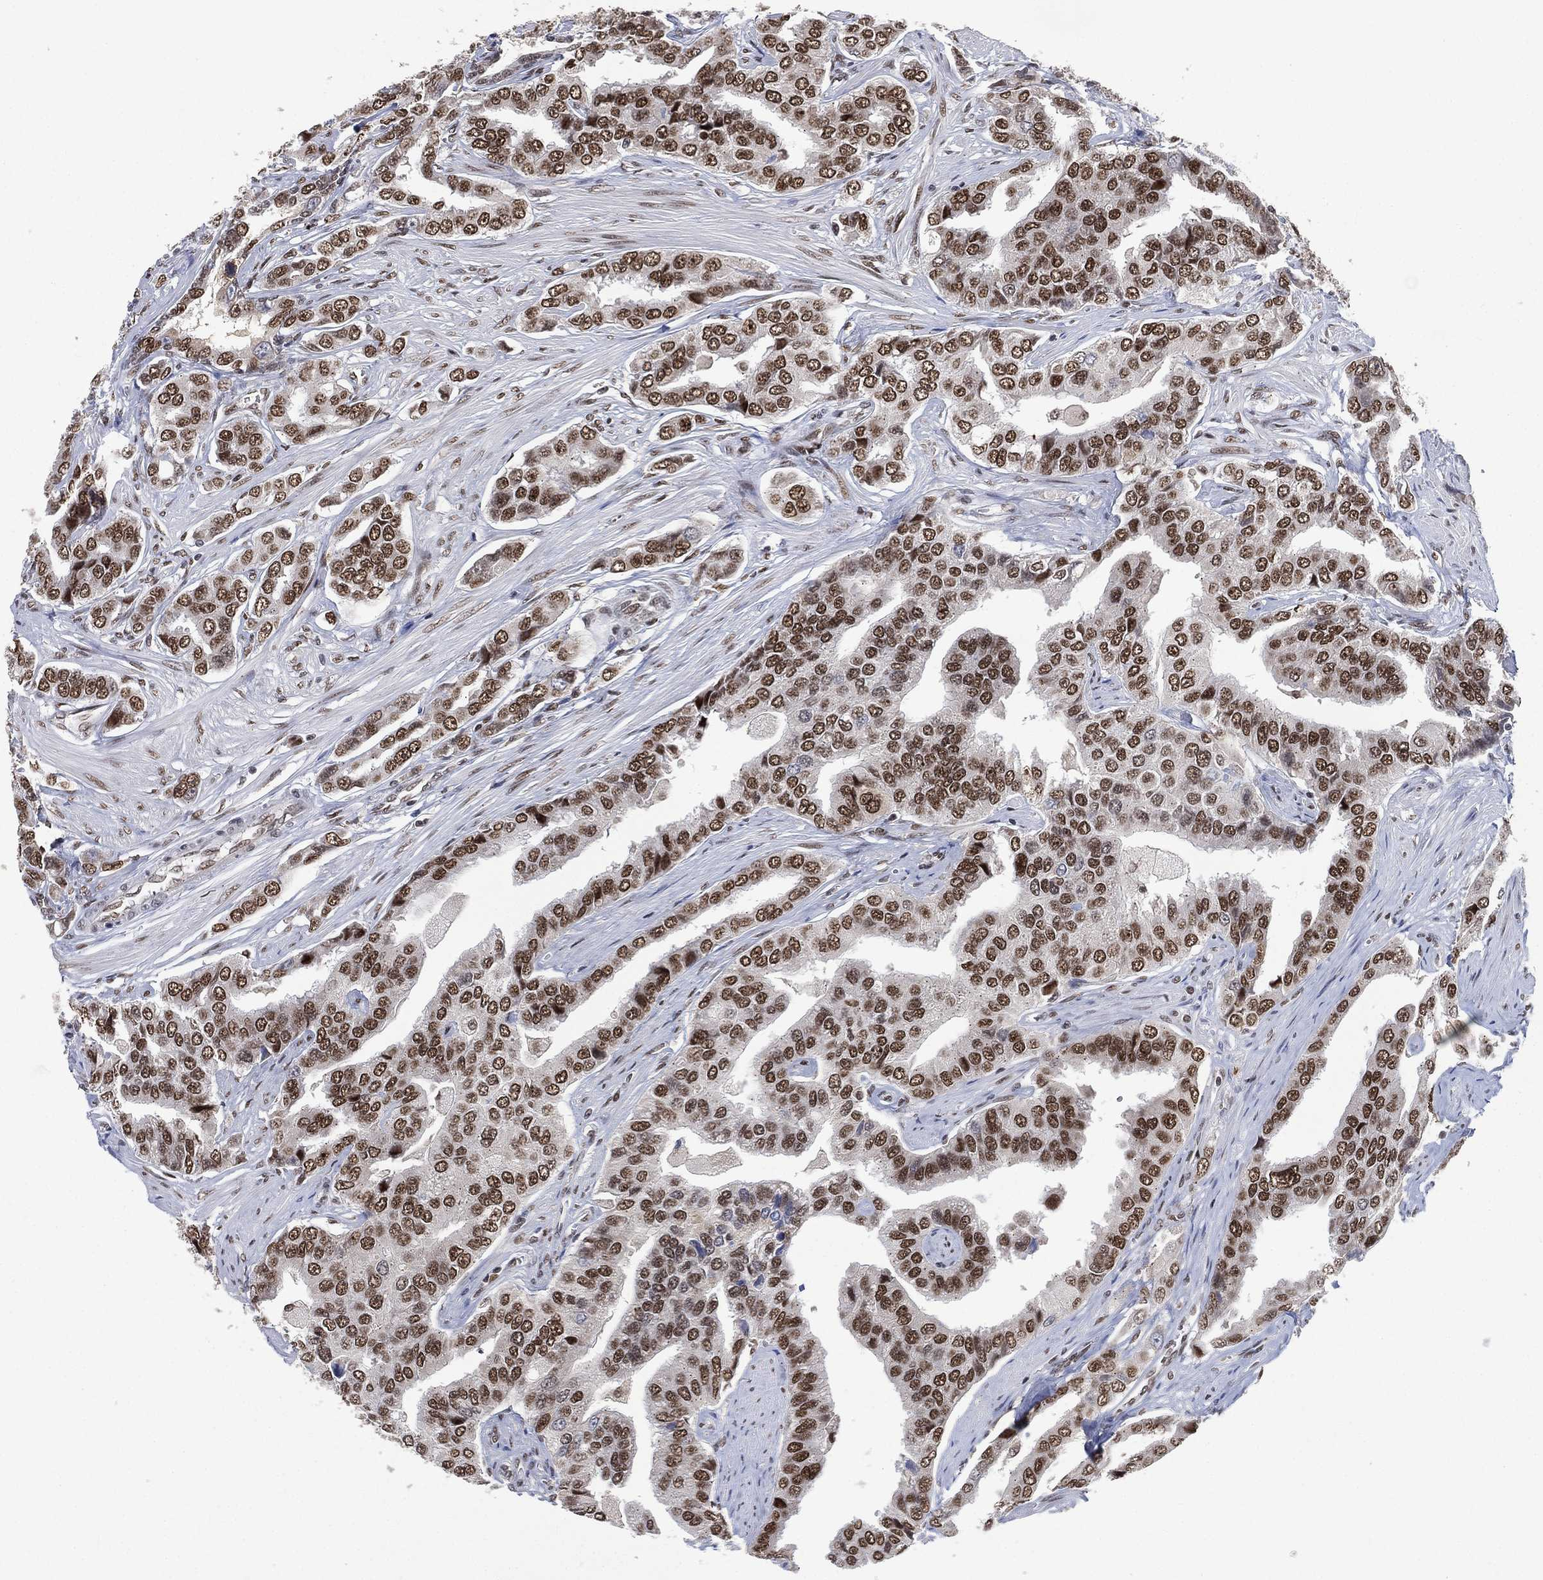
{"staining": {"intensity": "strong", "quantity": ">75%", "location": "nuclear"}, "tissue": "prostate cancer", "cell_type": "Tumor cells", "image_type": "cancer", "snomed": [{"axis": "morphology", "description": "Adenocarcinoma, NOS"}, {"axis": "topography", "description": "Prostate and seminal vesicle, NOS"}, {"axis": "topography", "description": "Prostate"}], "caption": "High-magnification brightfield microscopy of prostate cancer (adenocarcinoma) stained with DAB (brown) and counterstained with hematoxylin (blue). tumor cells exhibit strong nuclear positivity is identified in about>75% of cells.", "gene": "YLPM1", "patient": {"sex": "male", "age": 69}}